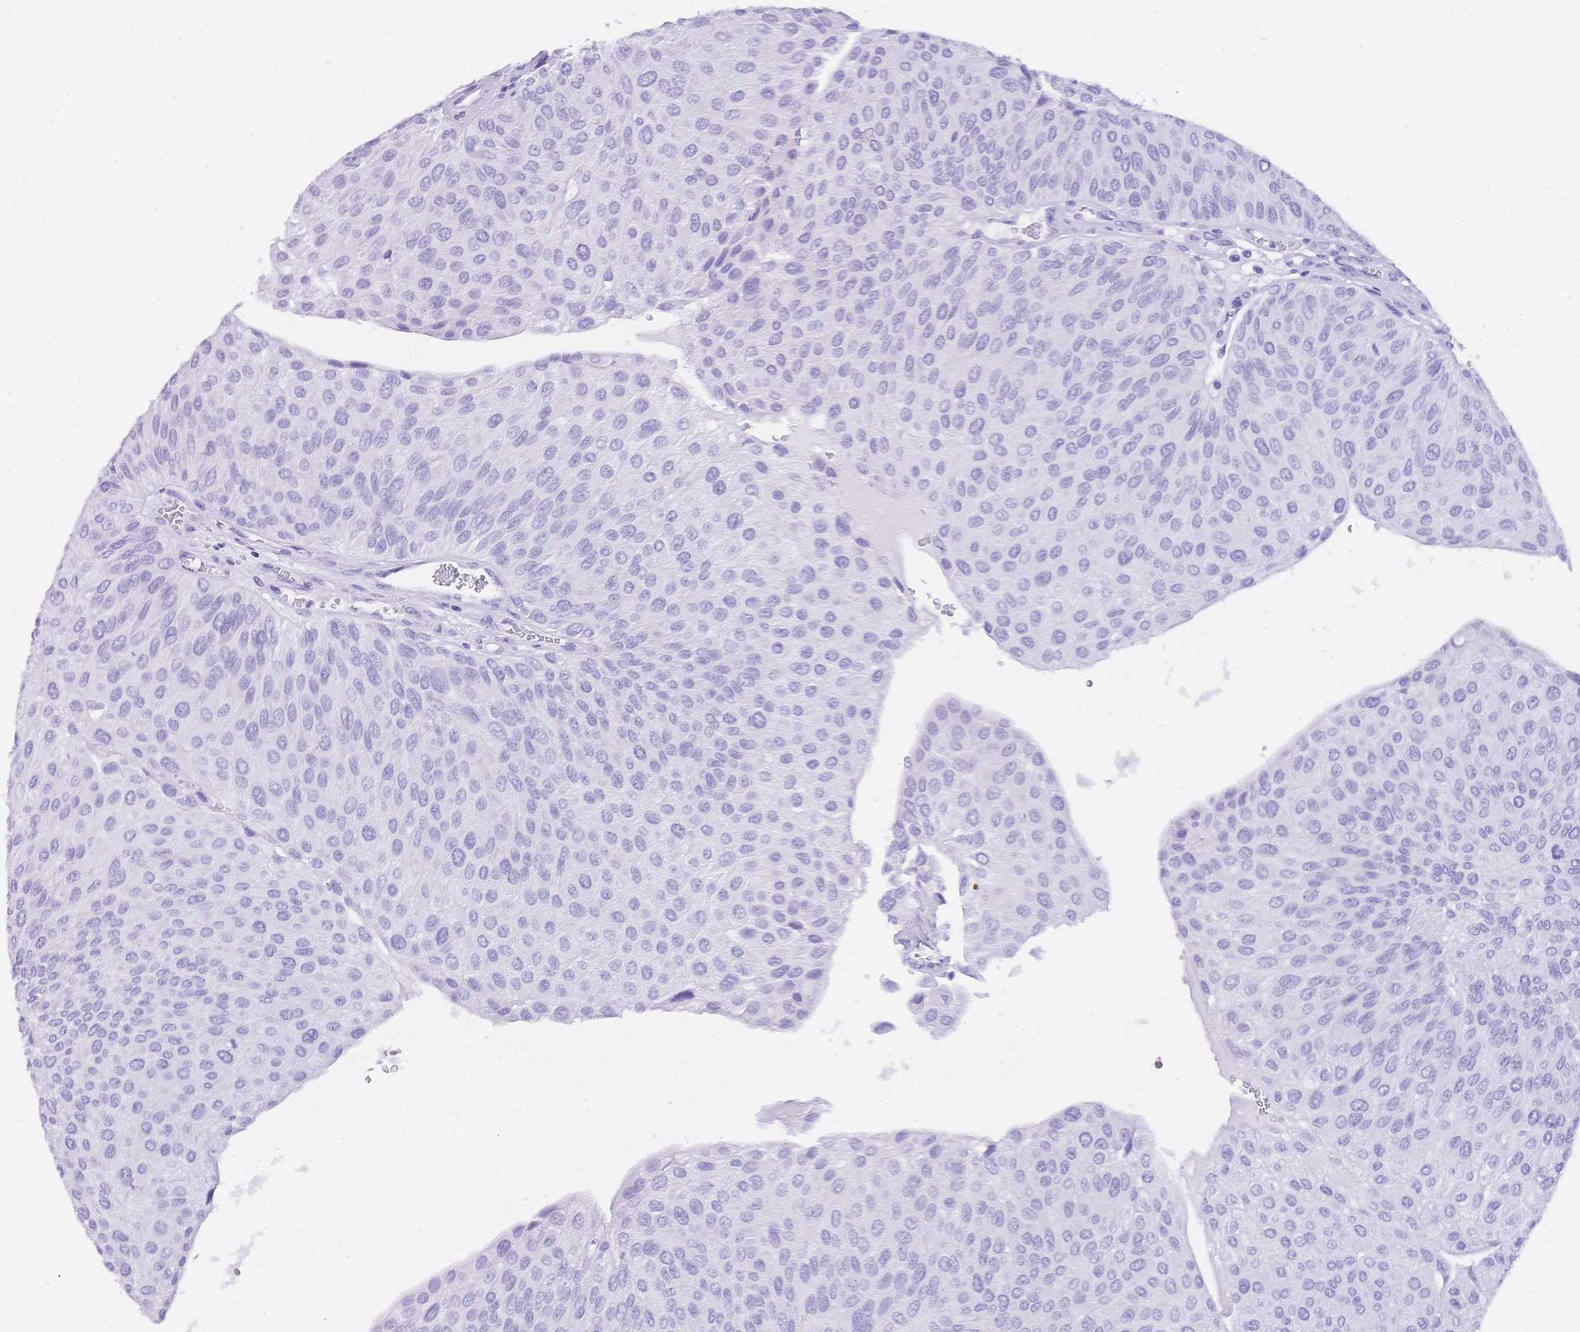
{"staining": {"intensity": "negative", "quantity": "none", "location": "none"}, "tissue": "urothelial cancer", "cell_type": "Tumor cells", "image_type": "cancer", "snomed": [{"axis": "morphology", "description": "Urothelial carcinoma, NOS"}, {"axis": "topography", "description": "Urinary bladder"}], "caption": "DAB (3,3'-diaminobenzidine) immunohistochemical staining of human transitional cell carcinoma reveals no significant expression in tumor cells.", "gene": "MUC21", "patient": {"sex": "male", "age": 67}}